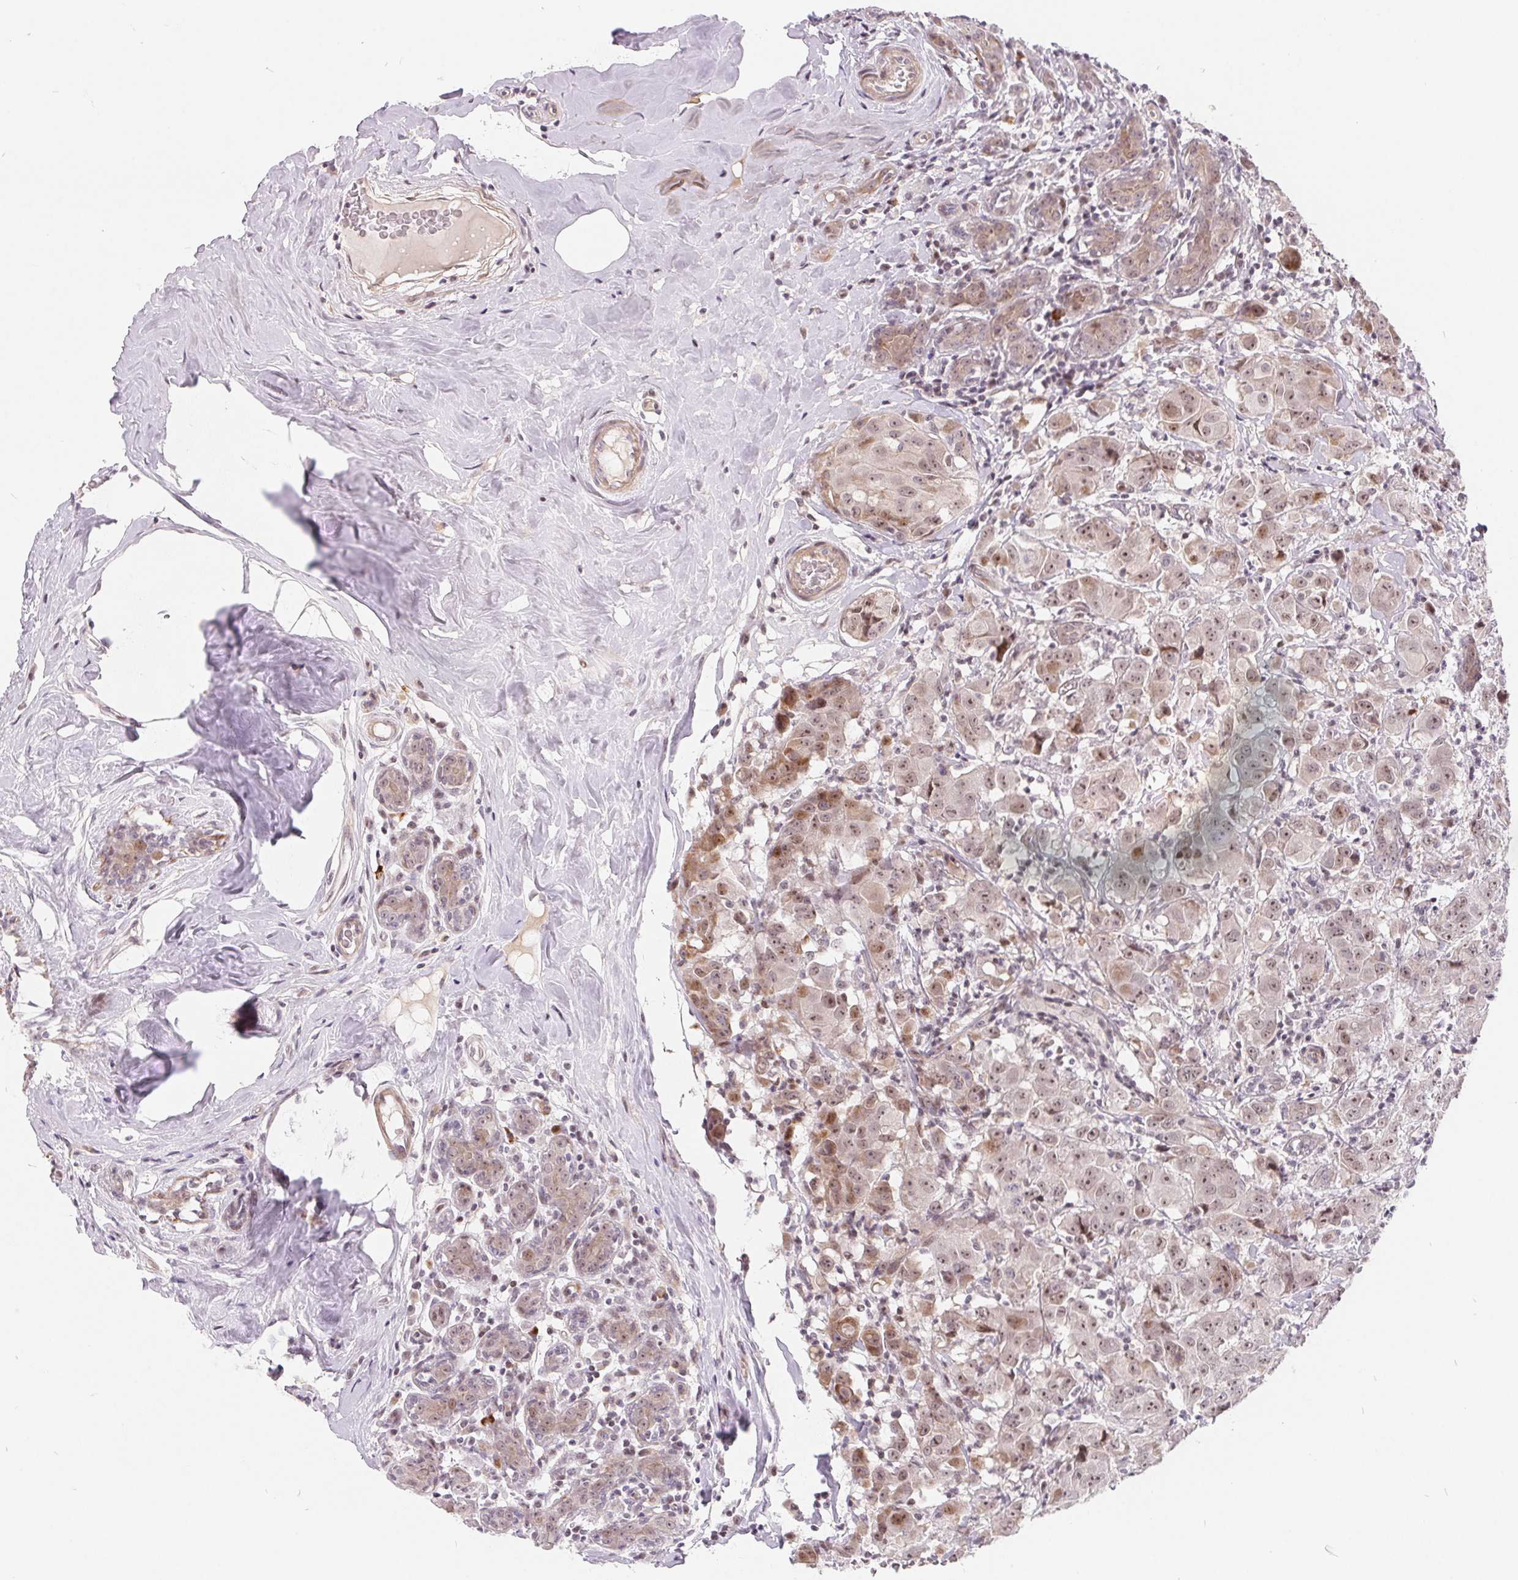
{"staining": {"intensity": "moderate", "quantity": ">75%", "location": "nuclear"}, "tissue": "breast cancer", "cell_type": "Tumor cells", "image_type": "cancer", "snomed": [{"axis": "morphology", "description": "Normal tissue, NOS"}, {"axis": "morphology", "description": "Duct carcinoma"}, {"axis": "topography", "description": "Breast"}], "caption": "Immunohistochemistry histopathology image of human breast cancer stained for a protein (brown), which demonstrates medium levels of moderate nuclear expression in approximately >75% of tumor cells.", "gene": "NRG2", "patient": {"sex": "female", "age": 43}}